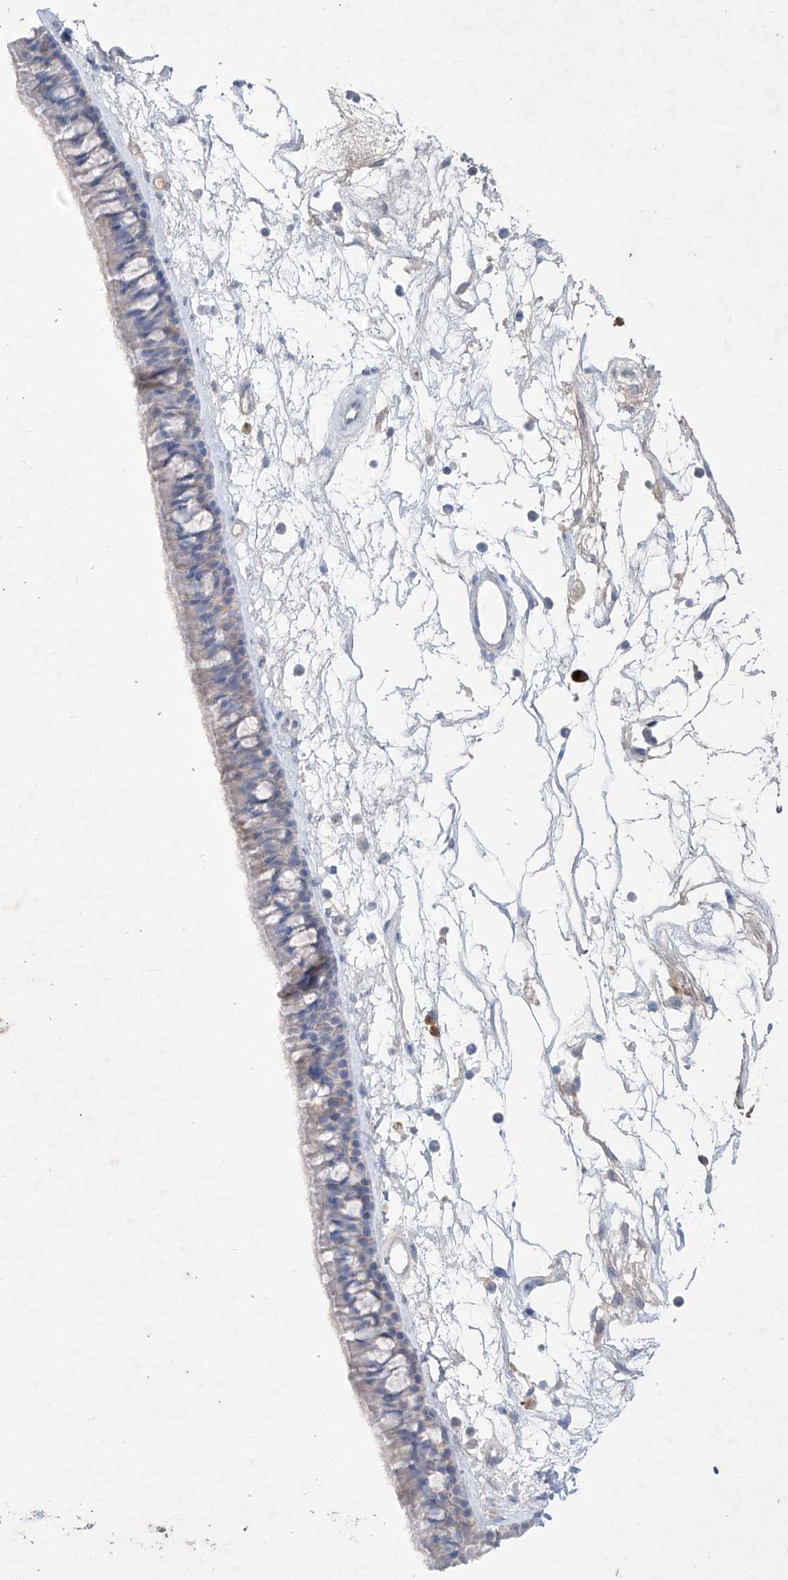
{"staining": {"intensity": "negative", "quantity": "none", "location": "none"}, "tissue": "nasopharynx", "cell_type": "Respiratory epithelial cells", "image_type": "normal", "snomed": [{"axis": "morphology", "description": "Normal tissue, NOS"}, {"axis": "topography", "description": "Nasopharynx"}], "caption": "DAB (3,3'-diaminobenzidine) immunohistochemical staining of benign nasopharynx demonstrates no significant staining in respiratory epithelial cells.", "gene": "ASNS", "patient": {"sex": "male", "age": 64}}